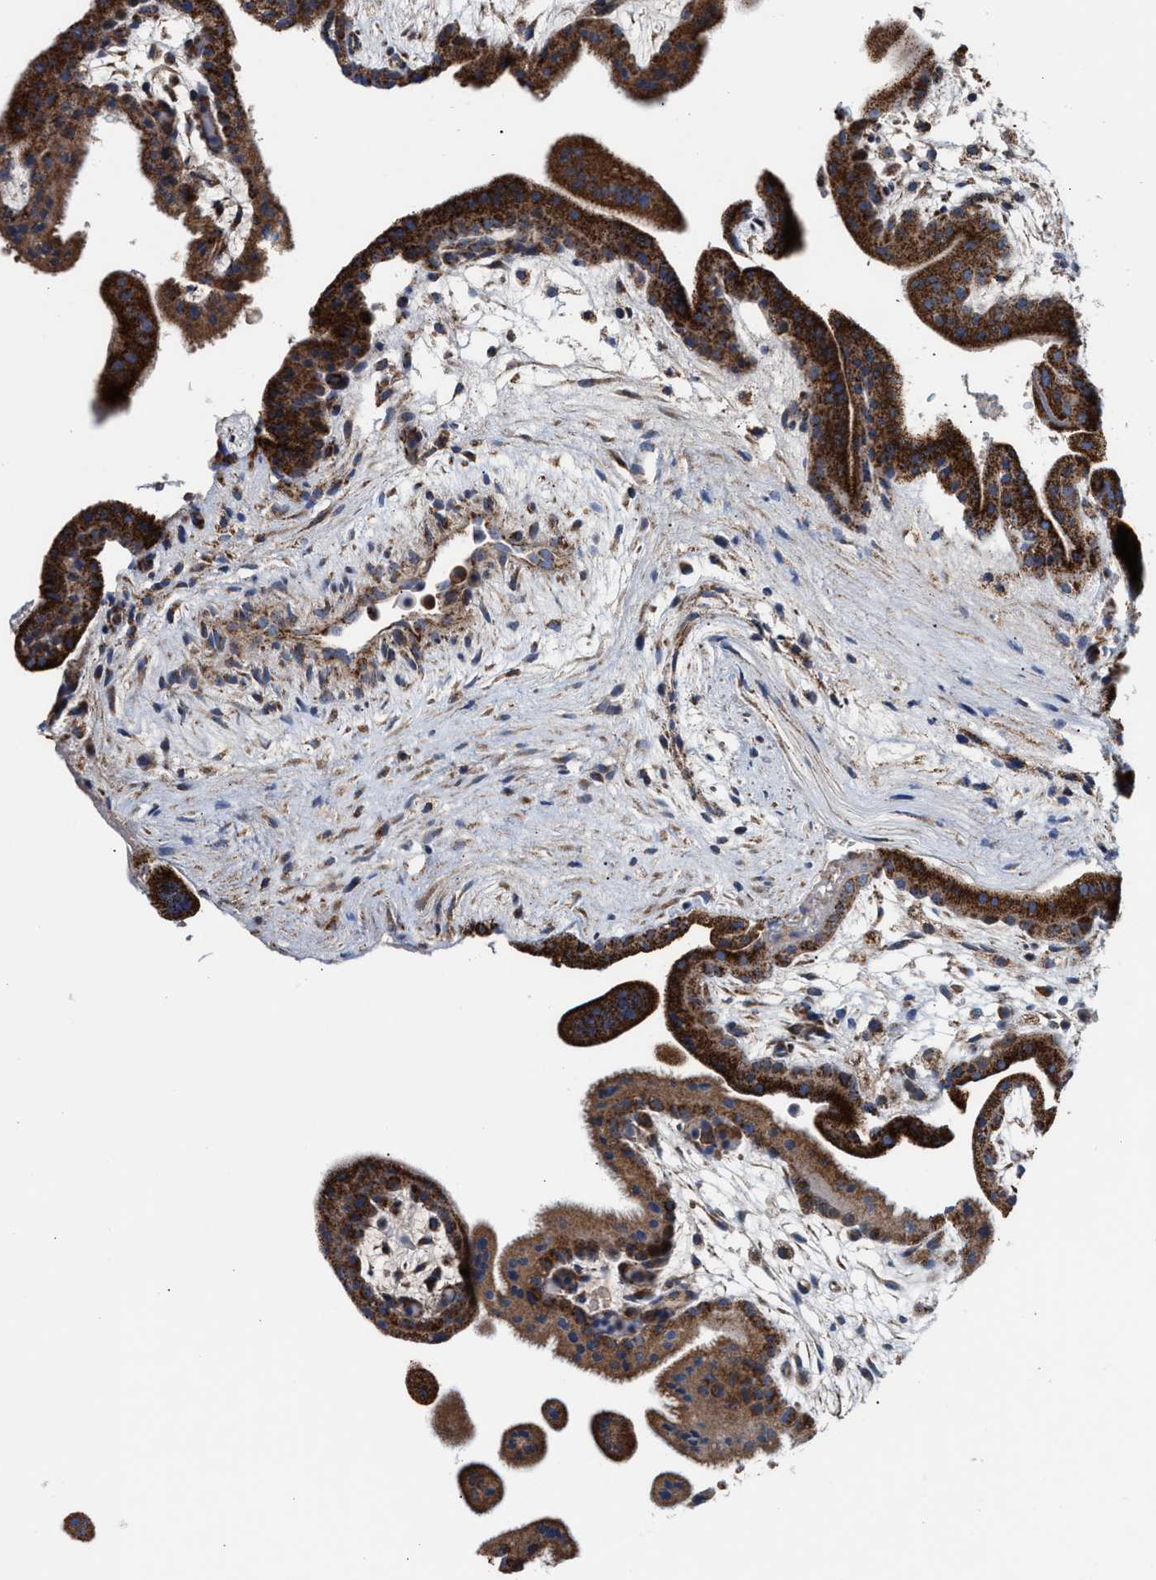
{"staining": {"intensity": "strong", "quantity": "25%-75%", "location": "cytoplasmic/membranous"}, "tissue": "placenta", "cell_type": "Decidual cells", "image_type": "normal", "snomed": [{"axis": "morphology", "description": "Normal tissue, NOS"}, {"axis": "topography", "description": "Placenta"}], "caption": "Decidual cells demonstrate strong cytoplasmic/membranous expression in about 25%-75% of cells in normal placenta. The staining is performed using DAB (3,3'-diaminobenzidine) brown chromogen to label protein expression. The nuclei are counter-stained blue using hematoxylin.", "gene": "MECR", "patient": {"sex": "female", "age": 35}}